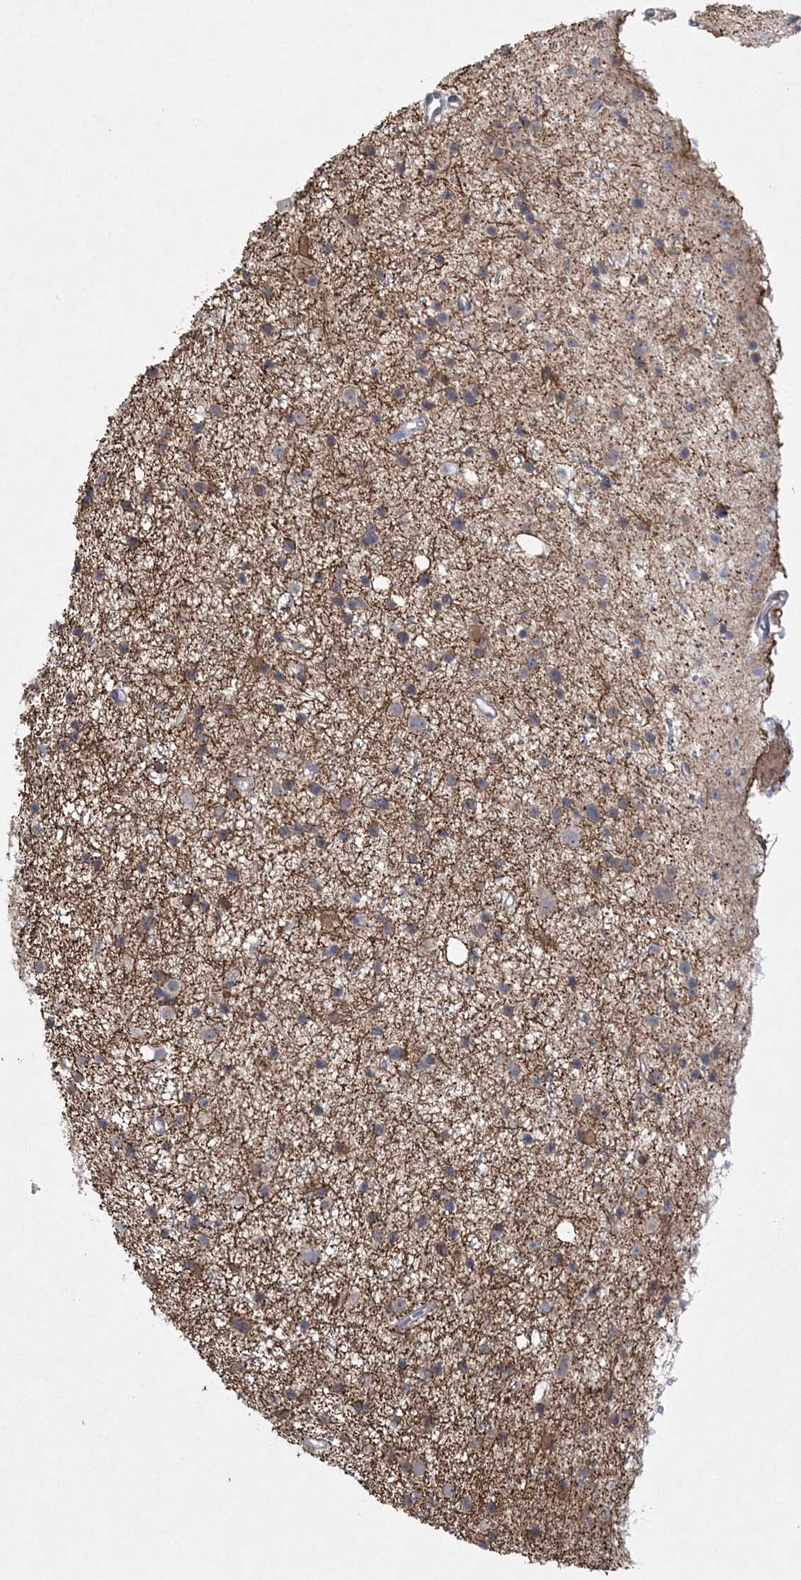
{"staining": {"intensity": "negative", "quantity": "none", "location": "none"}, "tissue": "glioma", "cell_type": "Tumor cells", "image_type": "cancer", "snomed": [{"axis": "morphology", "description": "Glioma, malignant, Low grade"}, {"axis": "topography", "description": "Cerebral cortex"}], "caption": "Tumor cells are negative for protein expression in human malignant glioma (low-grade). Nuclei are stained in blue.", "gene": "DPCD", "patient": {"sex": "female", "age": 39}}